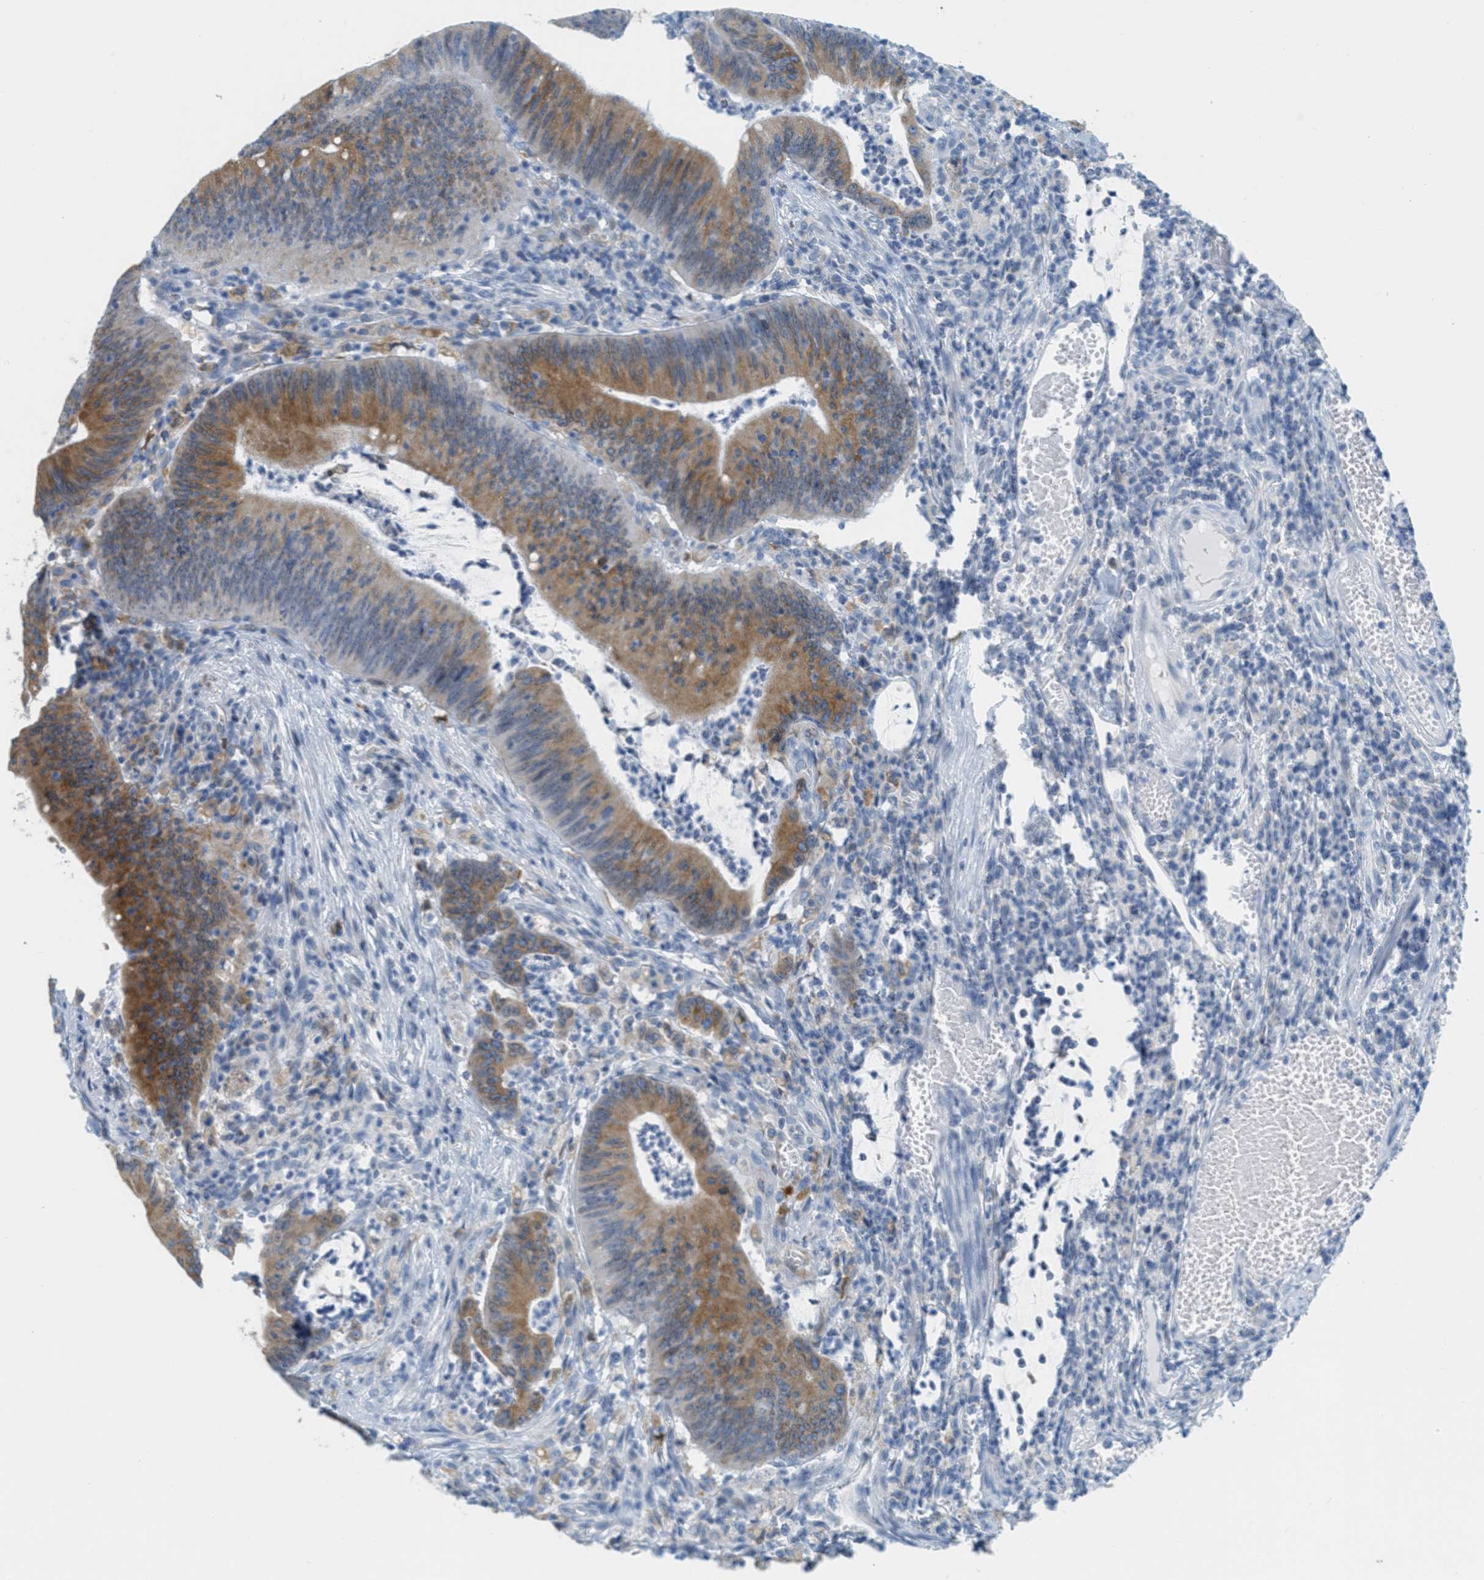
{"staining": {"intensity": "strong", "quantity": ">75%", "location": "cytoplasmic/membranous"}, "tissue": "colorectal cancer", "cell_type": "Tumor cells", "image_type": "cancer", "snomed": [{"axis": "morphology", "description": "Normal tissue, NOS"}, {"axis": "morphology", "description": "Adenocarcinoma, NOS"}, {"axis": "topography", "description": "Rectum"}], "caption": "Colorectal cancer (adenocarcinoma) tissue exhibits strong cytoplasmic/membranous expression in approximately >75% of tumor cells, visualized by immunohistochemistry.", "gene": "TEX264", "patient": {"sex": "female", "age": 66}}